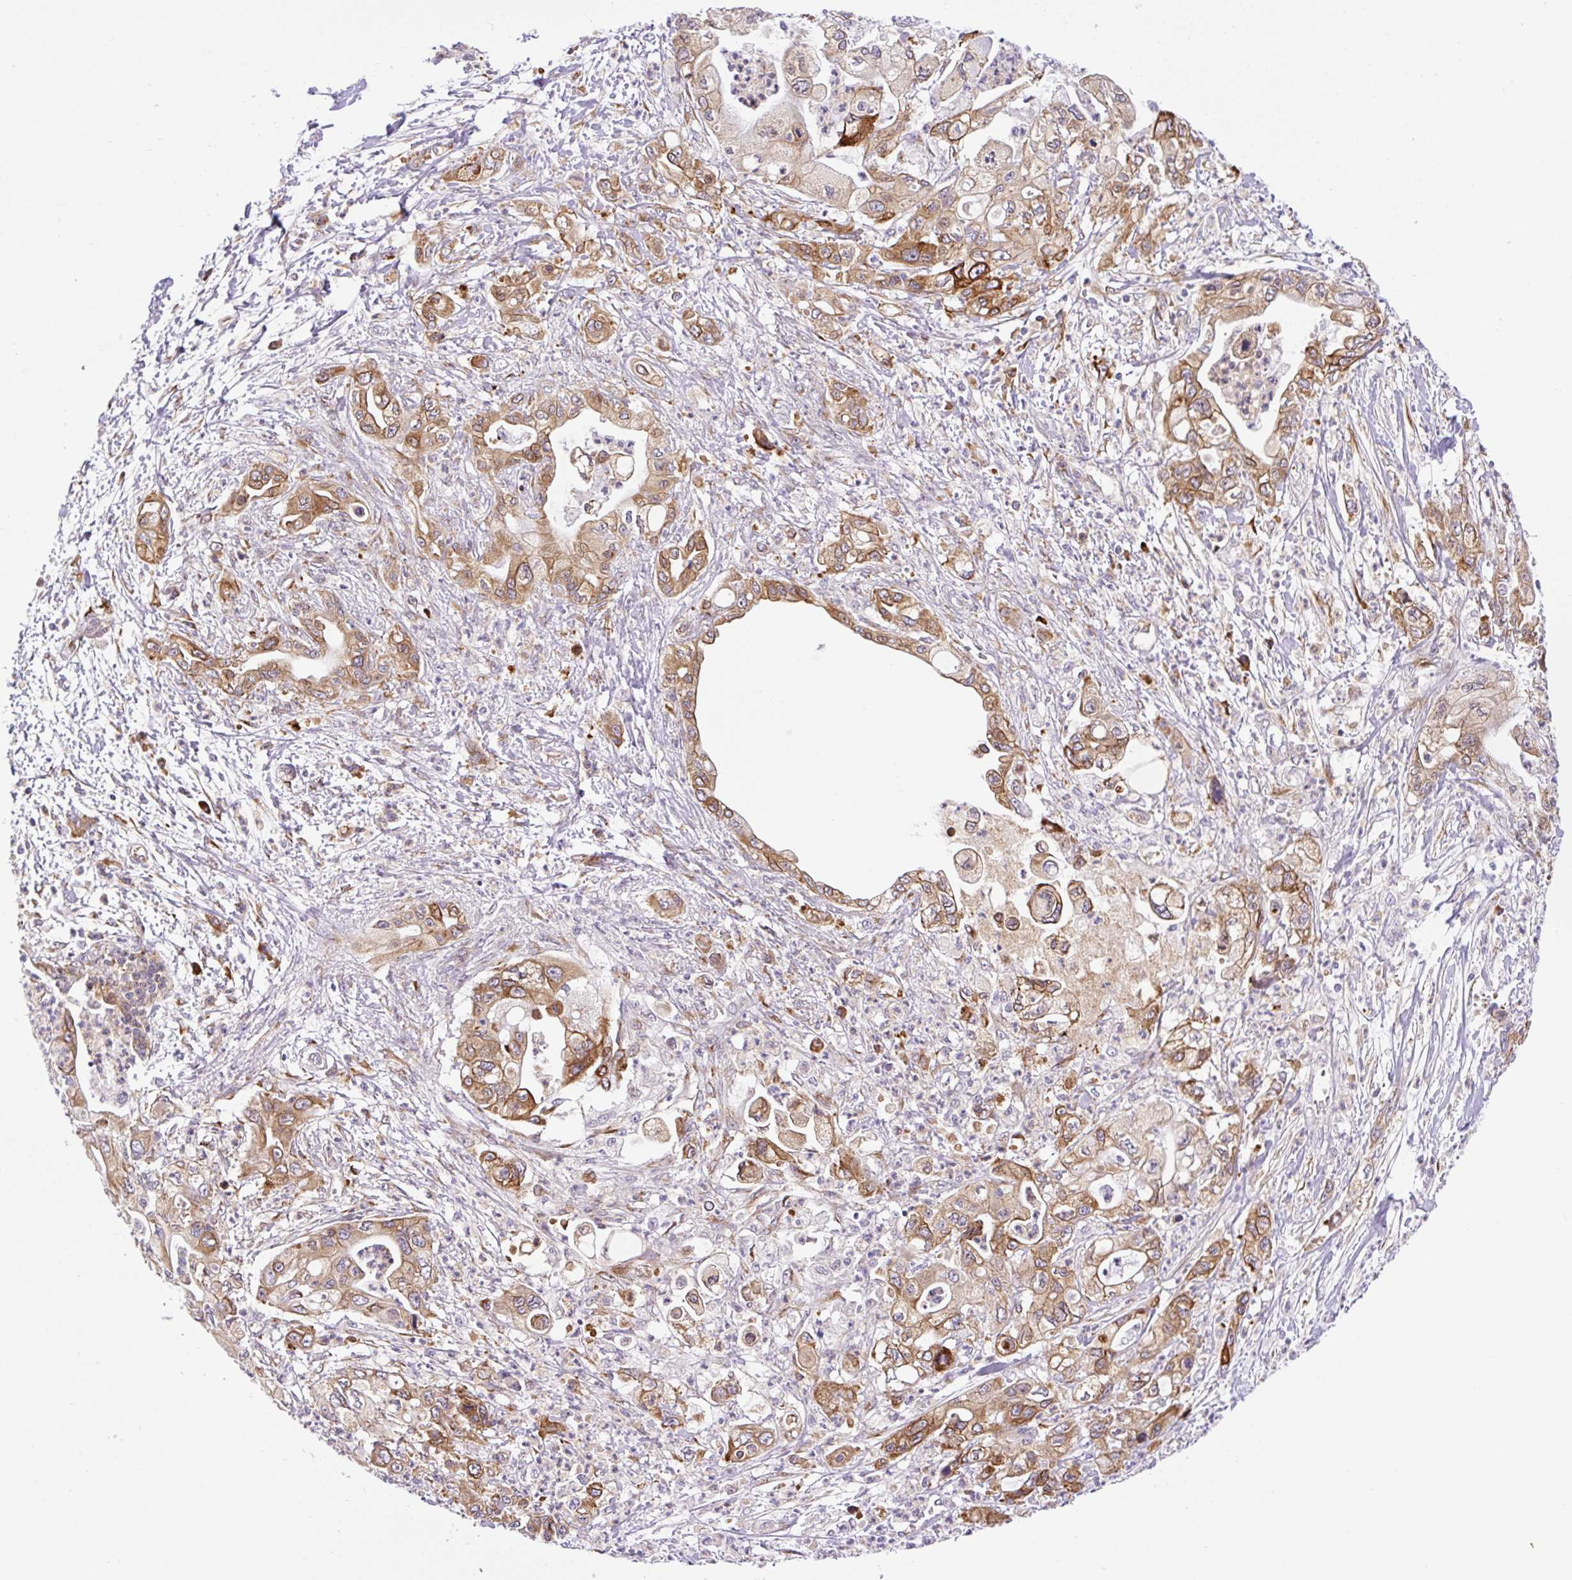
{"staining": {"intensity": "moderate", "quantity": "25%-75%", "location": "cytoplasmic/membranous"}, "tissue": "pancreatic cancer", "cell_type": "Tumor cells", "image_type": "cancer", "snomed": [{"axis": "morphology", "description": "Adenocarcinoma, NOS"}, {"axis": "topography", "description": "Pancreas"}], "caption": "Moderate cytoplasmic/membranous positivity is identified in about 25%-75% of tumor cells in pancreatic cancer (adenocarcinoma). The staining was performed using DAB, with brown indicating positive protein expression. Nuclei are stained blue with hematoxylin.", "gene": "RAB30", "patient": {"sex": "male", "age": 61}}